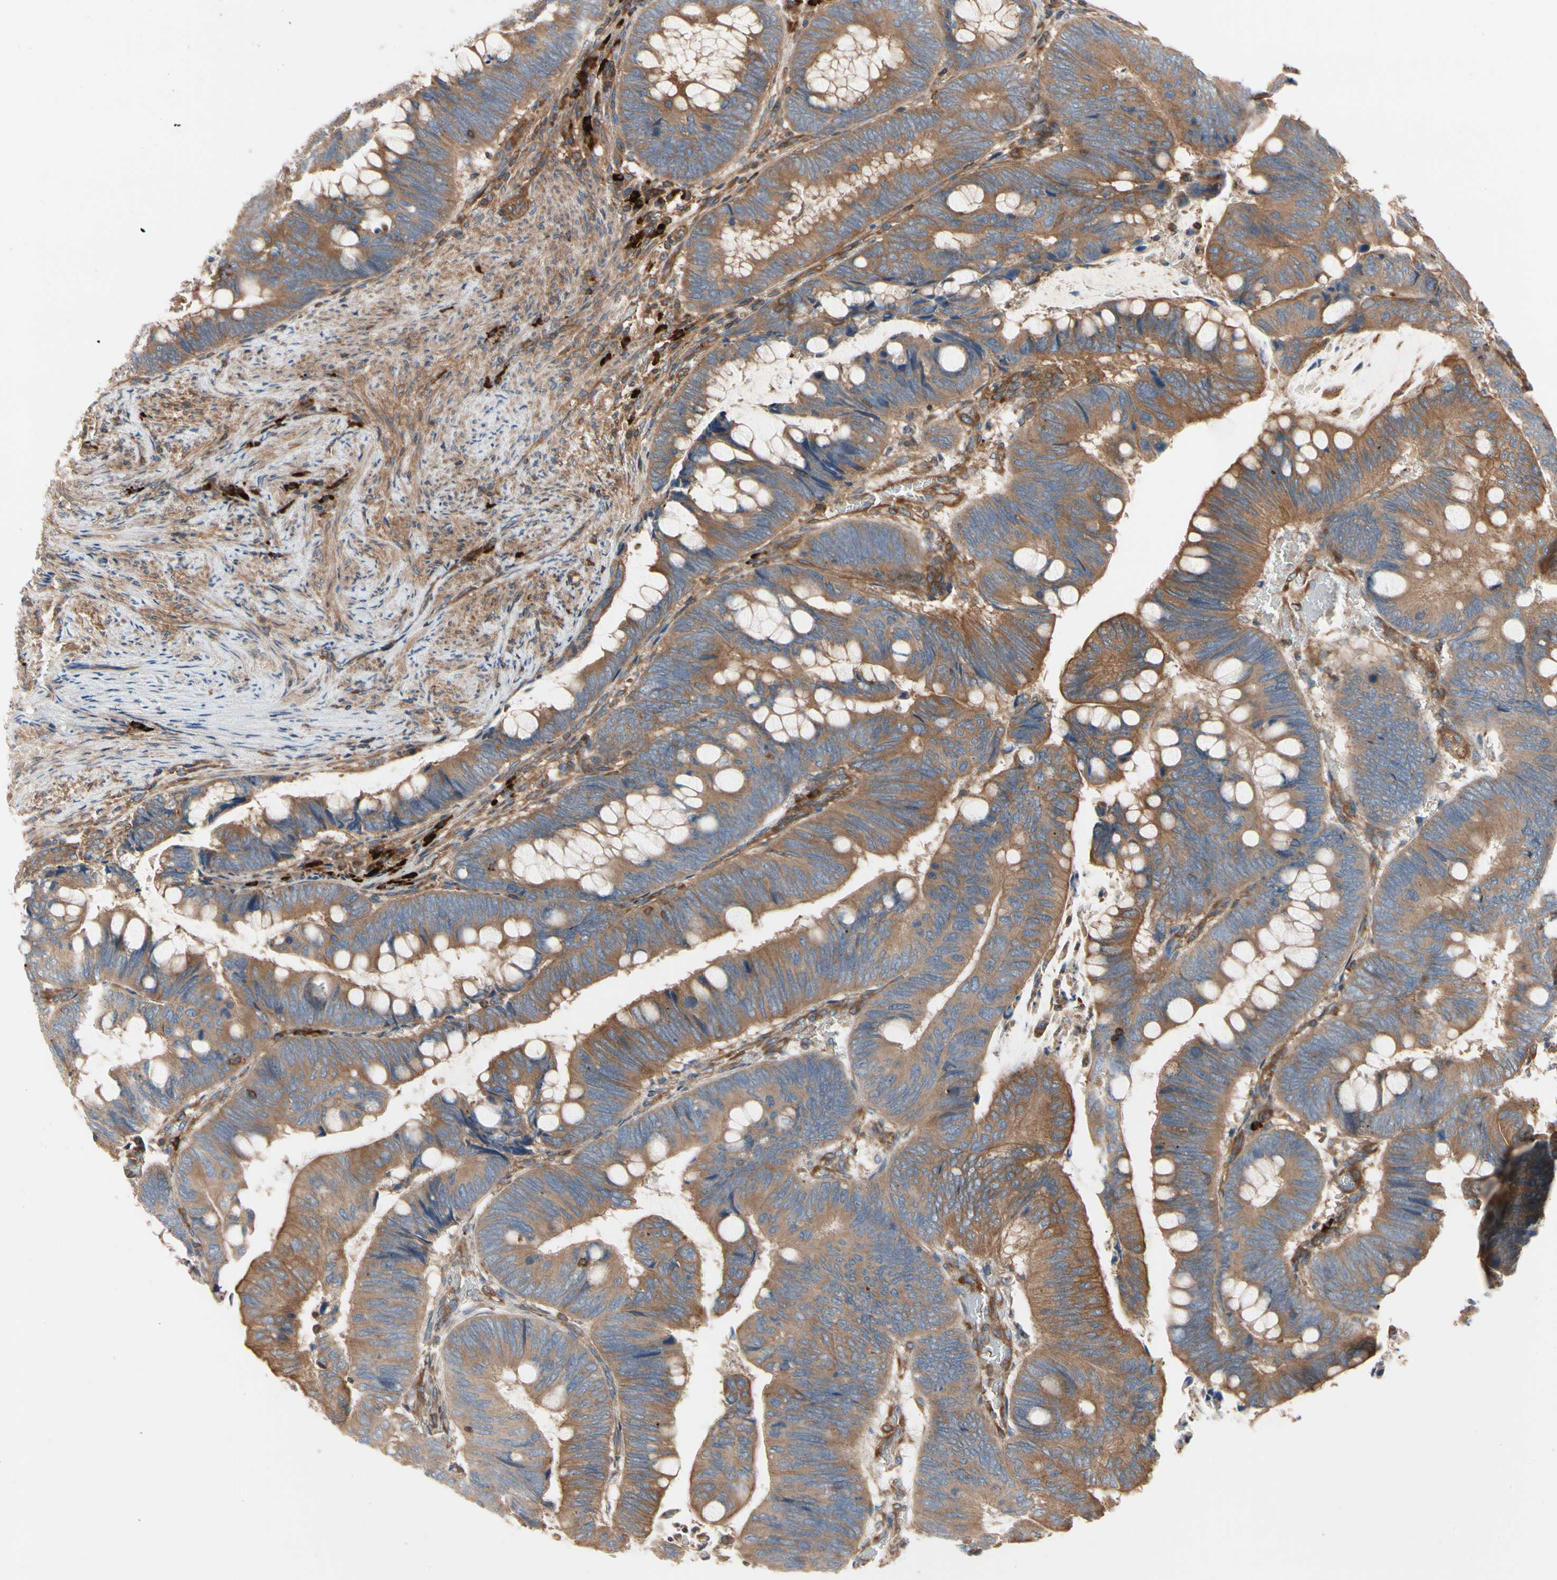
{"staining": {"intensity": "moderate", "quantity": ">75%", "location": "cytoplasmic/membranous"}, "tissue": "colorectal cancer", "cell_type": "Tumor cells", "image_type": "cancer", "snomed": [{"axis": "morphology", "description": "Normal tissue, NOS"}, {"axis": "morphology", "description": "Adenocarcinoma, NOS"}, {"axis": "topography", "description": "Rectum"}, {"axis": "topography", "description": "Peripheral nerve tissue"}], "caption": "A photomicrograph of colorectal cancer stained for a protein demonstrates moderate cytoplasmic/membranous brown staining in tumor cells.", "gene": "ROCK1", "patient": {"sex": "male", "age": 92}}